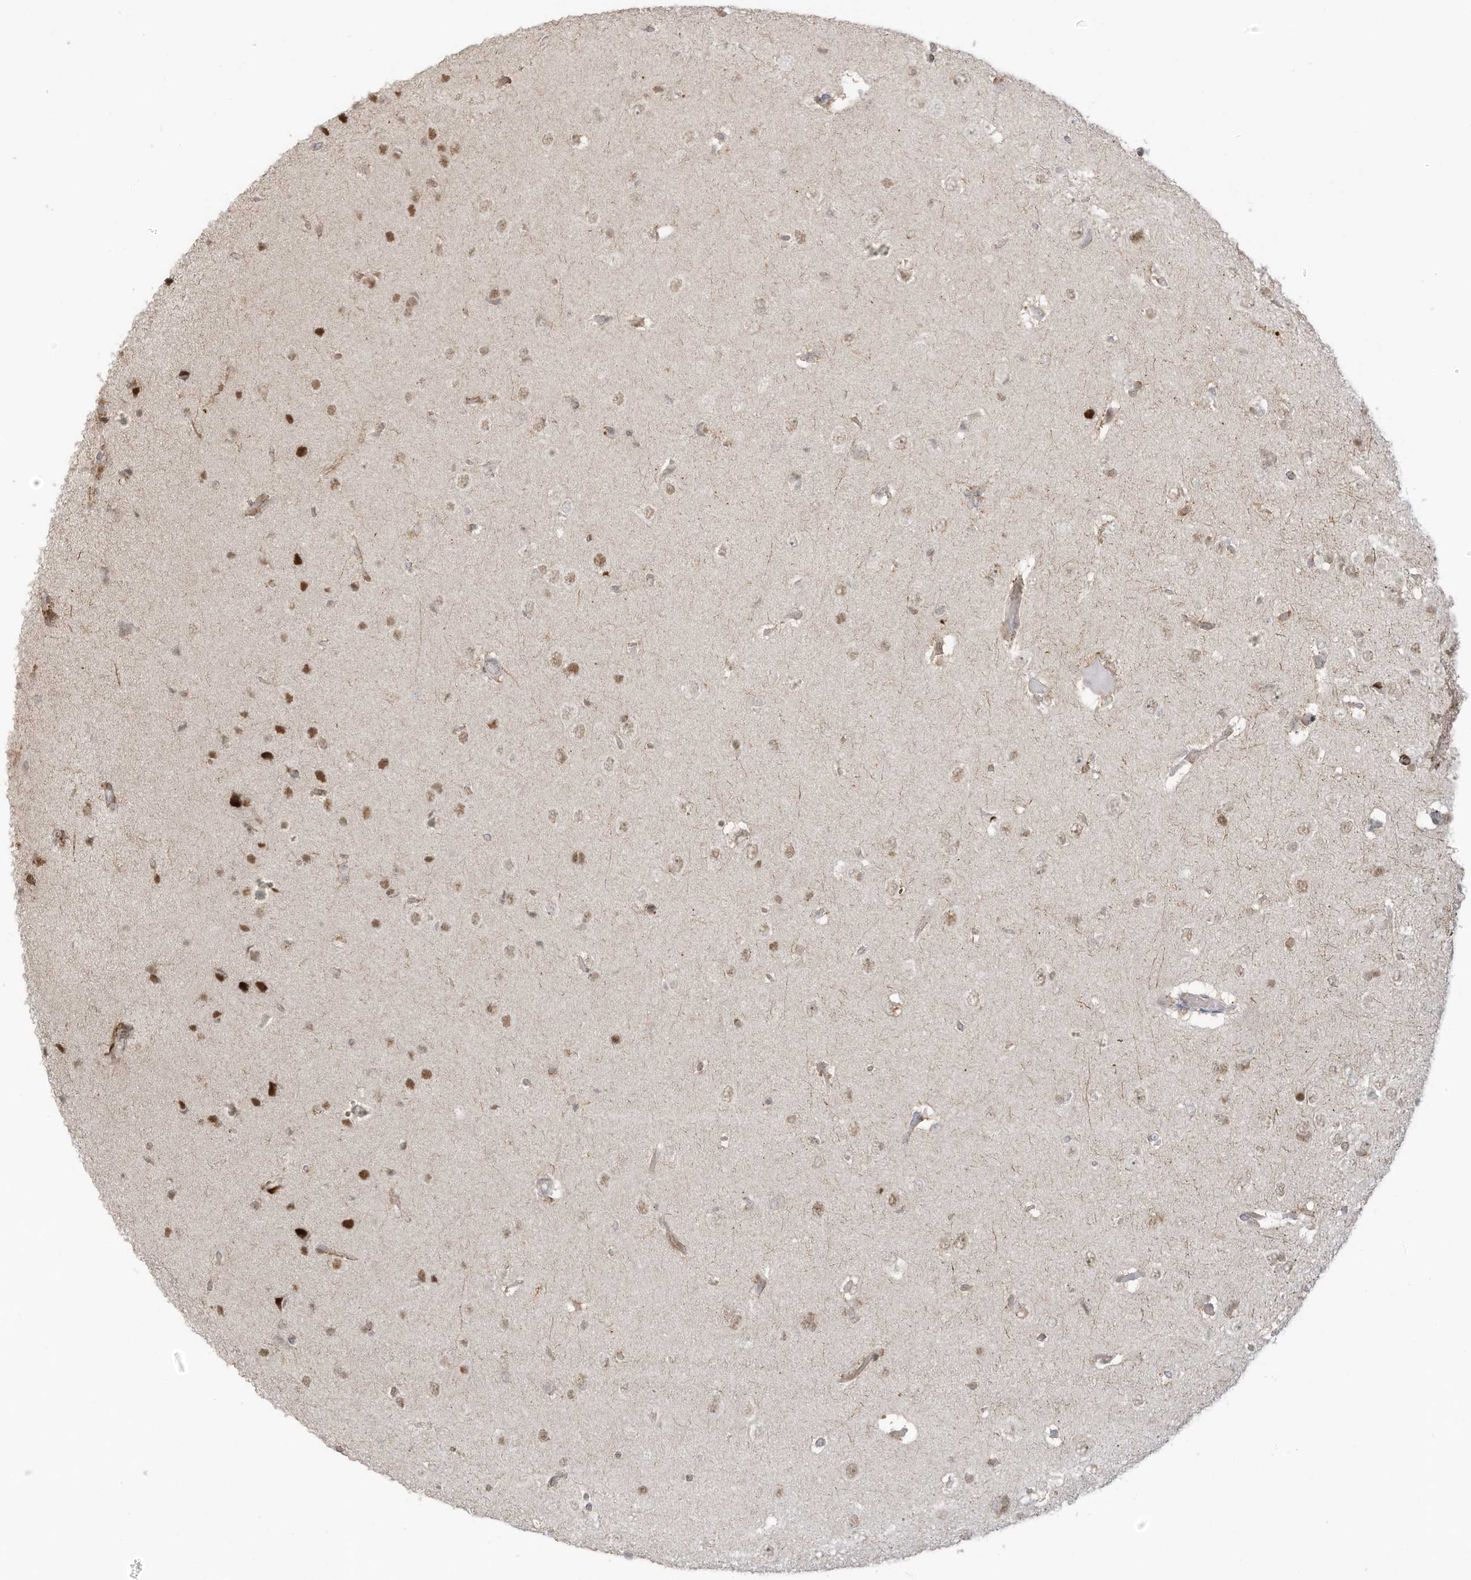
{"staining": {"intensity": "weak", "quantity": ">75%", "location": "nuclear"}, "tissue": "glioma", "cell_type": "Tumor cells", "image_type": "cancer", "snomed": [{"axis": "morphology", "description": "Glioma, malignant, High grade"}, {"axis": "topography", "description": "Brain"}], "caption": "Weak nuclear positivity for a protein is present in about >75% of tumor cells of malignant glioma (high-grade) using immunohistochemistry.", "gene": "ZCWPW2", "patient": {"sex": "female", "age": 59}}